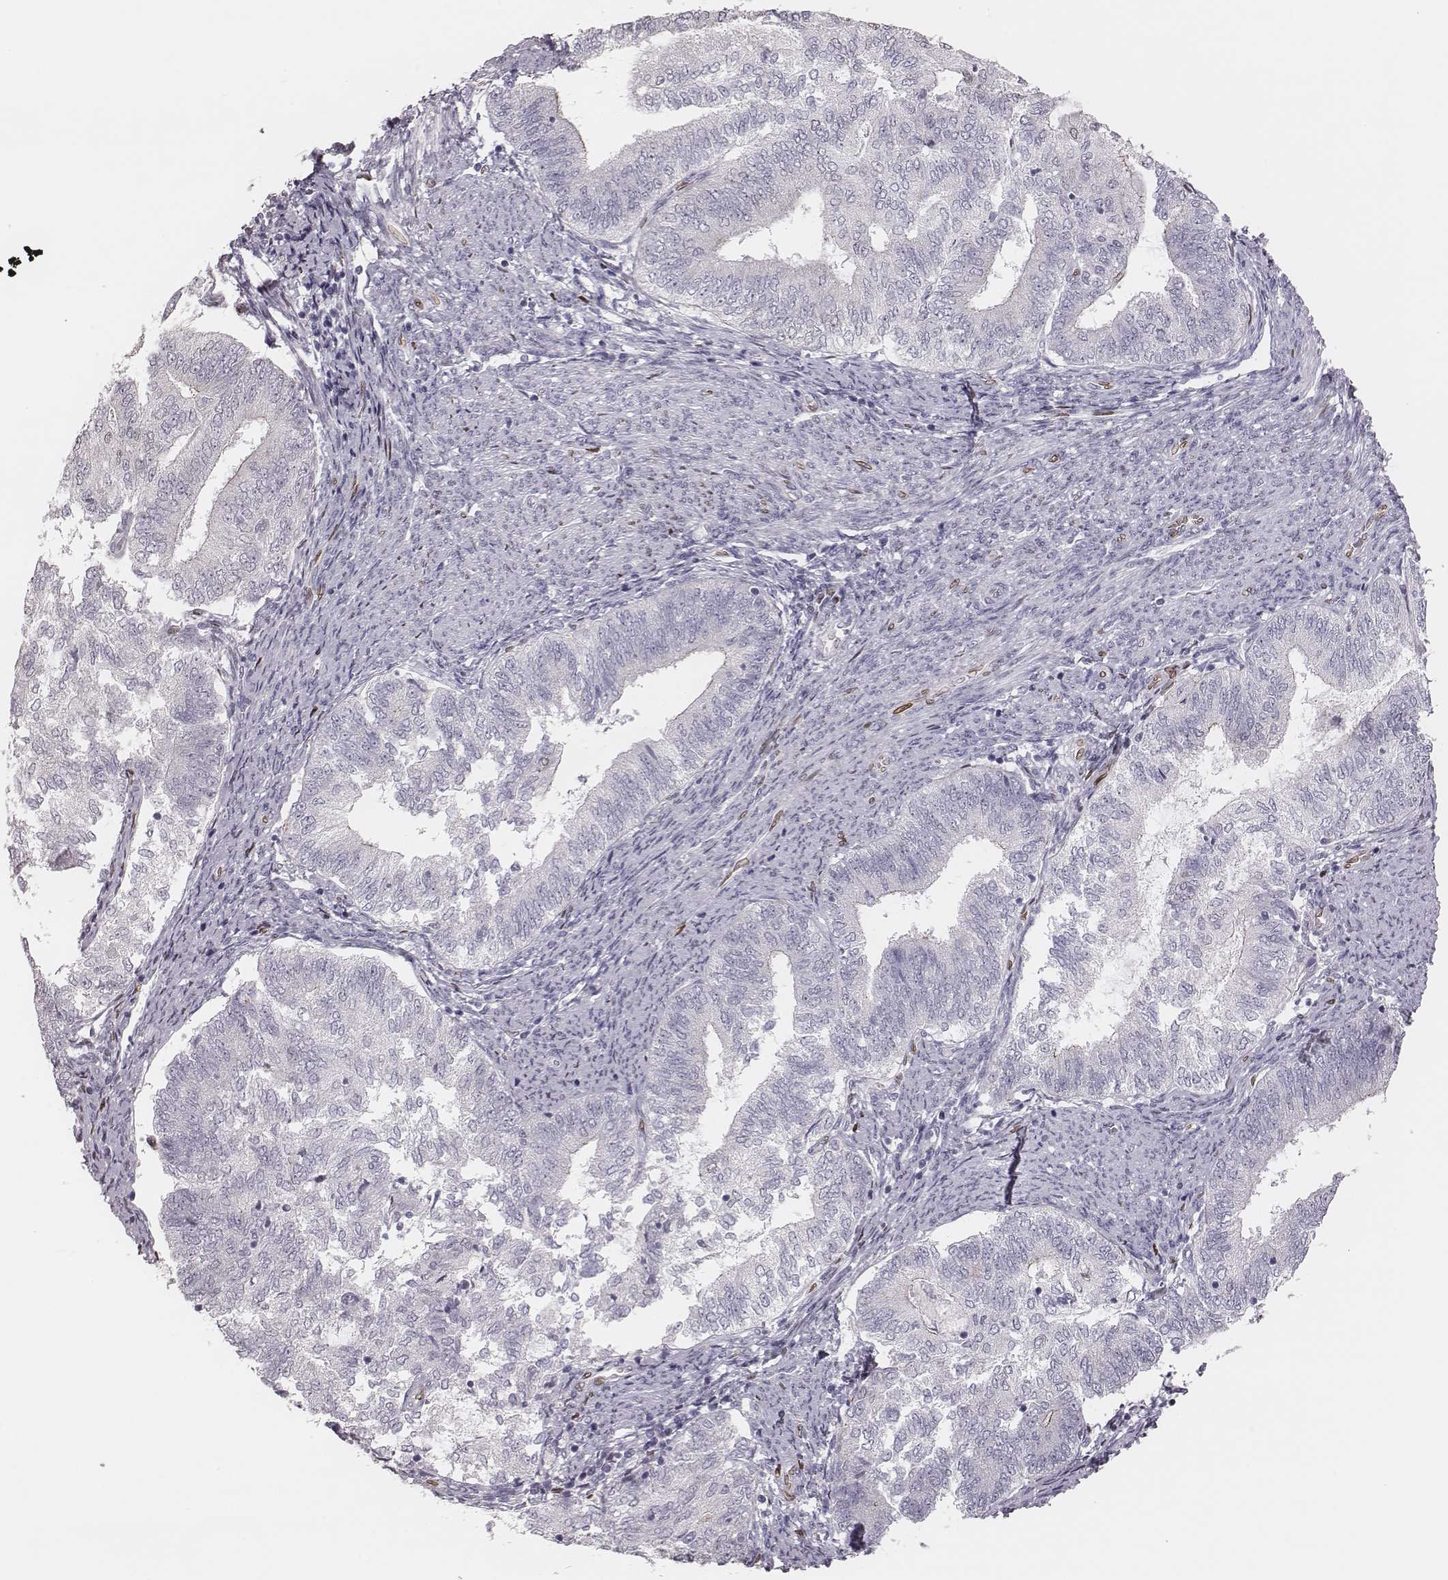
{"staining": {"intensity": "negative", "quantity": "none", "location": "none"}, "tissue": "endometrial cancer", "cell_type": "Tumor cells", "image_type": "cancer", "snomed": [{"axis": "morphology", "description": "Adenocarcinoma, NOS"}, {"axis": "topography", "description": "Endometrium"}], "caption": "DAB immunohistochemical staining of endometrial cancer exhibits no significant expression in tumor cells.", "gene": "ADGRF4", "patient": {"sex": "female", "age": 65}}